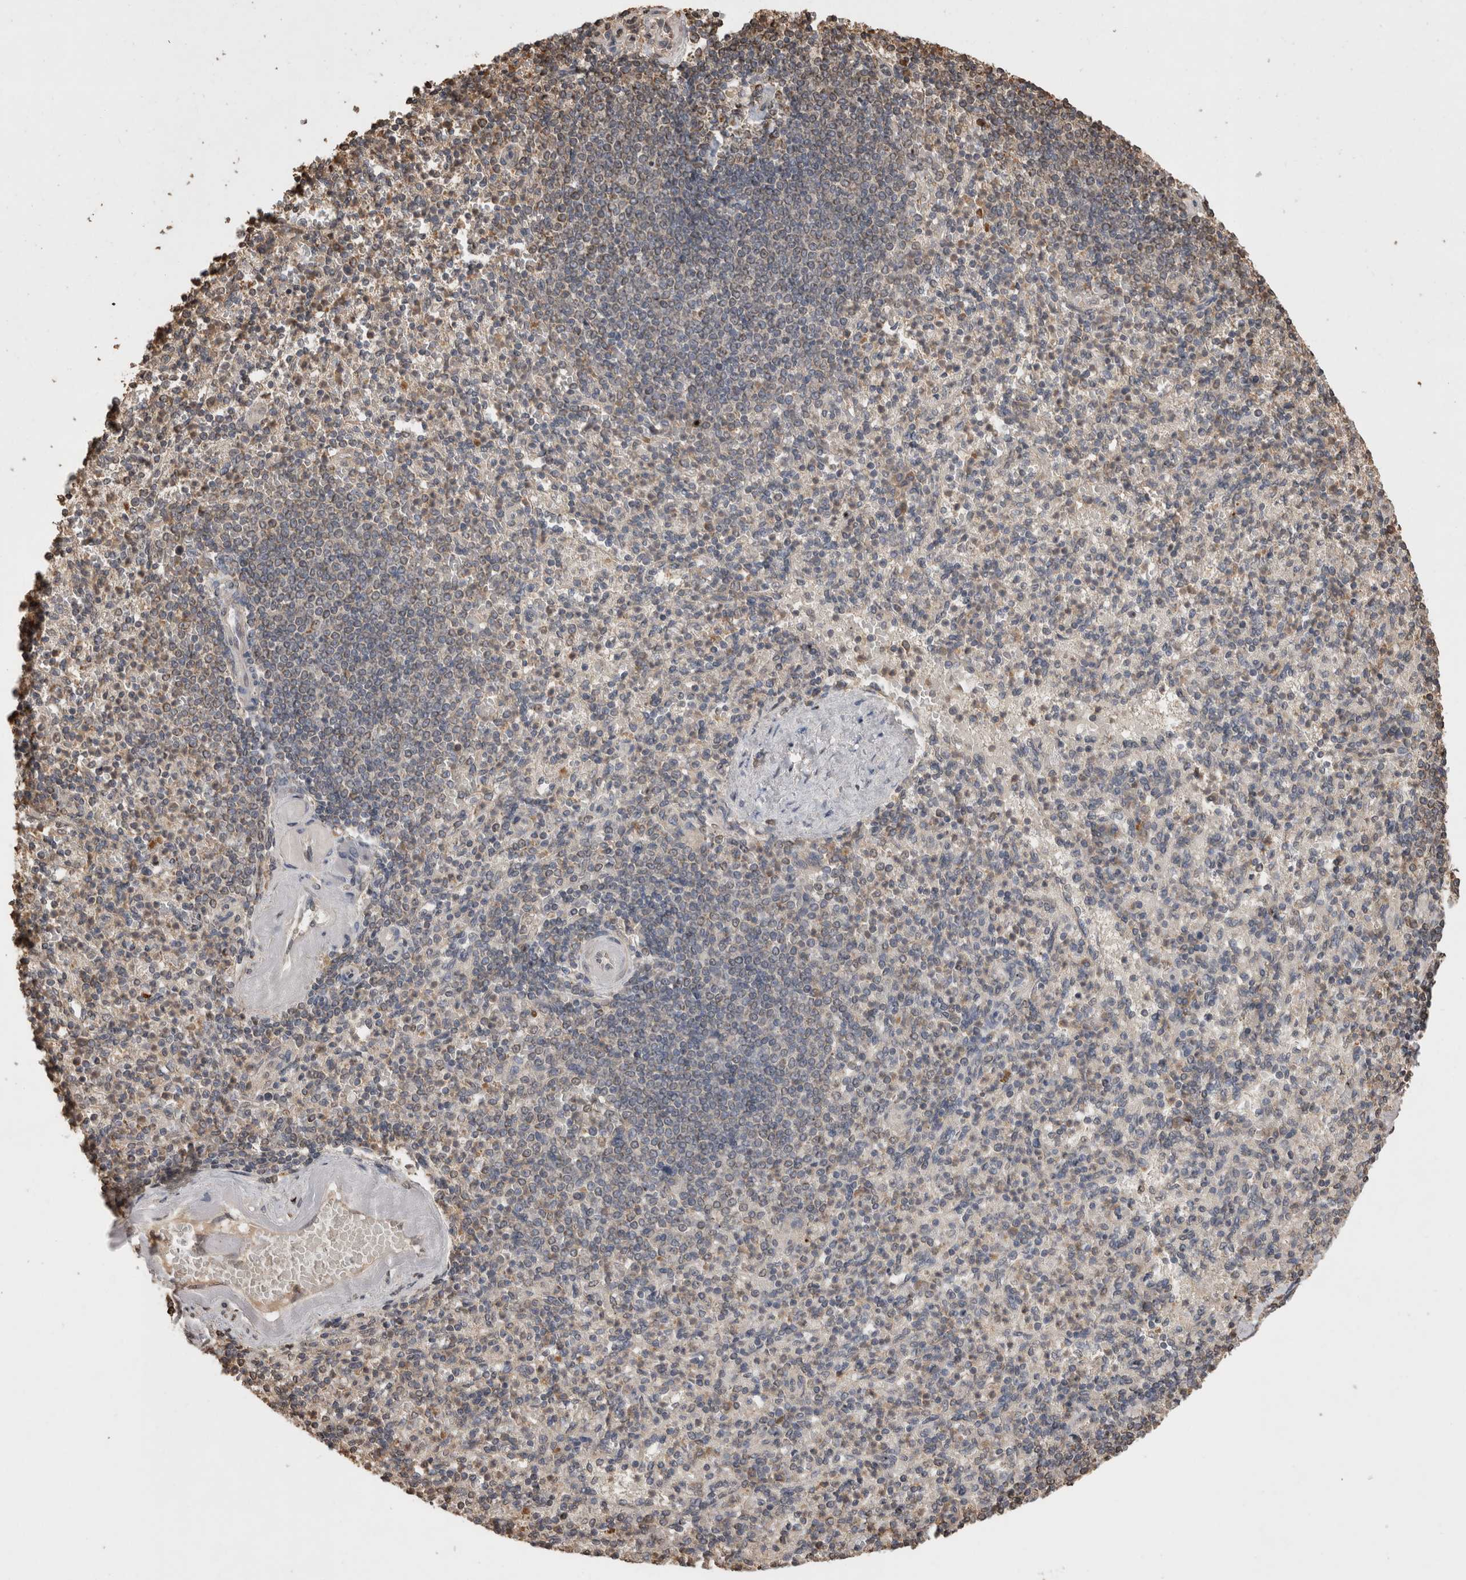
{"staining": {"intensity": "moderate", "quantity": "<25%", "location": "cytoplasmic/membranous"}, "tissue": "spleen", "cell_type": "Cells in red pulp", "image_type": "normal", "snomed": [{"axis": "morphology", "description": "Normal tissue, NOS"}, {"axis": "topography", "description": "Spleen"}], "caption": "DAB (3,3'-diaminobenzidine) immunohistochemical staining of normal spleen shows moderate cytoplasmic/membranous protein positivity in about <25% of cells in red pulp.", "gene": "SOCS5", "patient": {"sex": "female", "age": 74}}